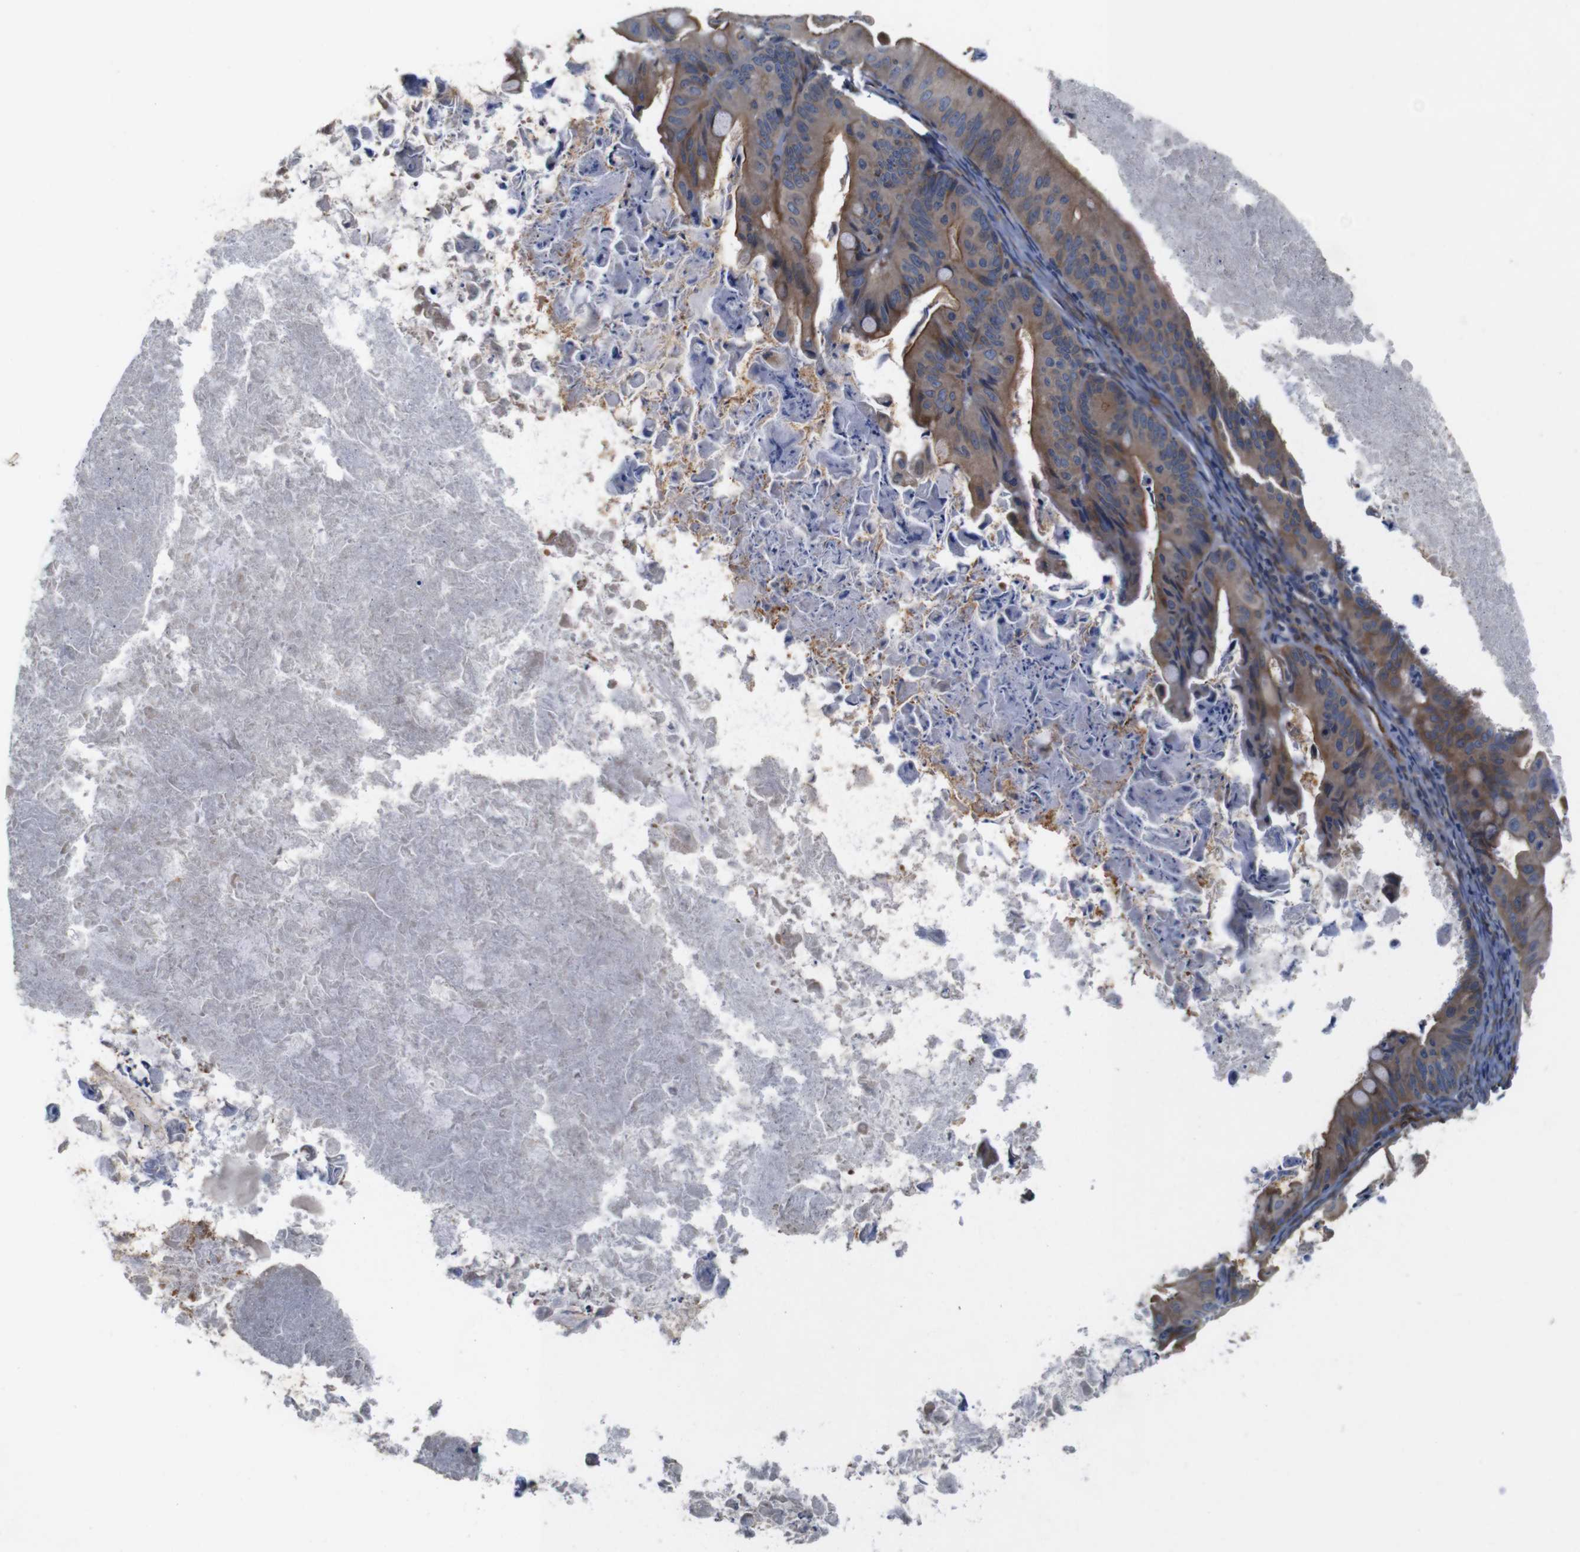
{"staining": {"intensity": "weak", "quantity": ">75%", "location": "cytoplasmic/membranous"}, "tissue": "ovarian cancer", "cell_type": "Tumor cells", "image_type": "cancer", "snomed": [{"axis": "morphology", "description": "Cystadenocarcinoma, mucinous, NOS"}, {"axis": "topography", "description": "Ovary"}], "caption": "Tumor cells demonstrate weak cytoplasmic/membranous expression in about >75% of cells in ovarian mucinous cystadenocarcinoma.", "gene": "GGT7", "patient": {"sex": "female", "age": 37}}